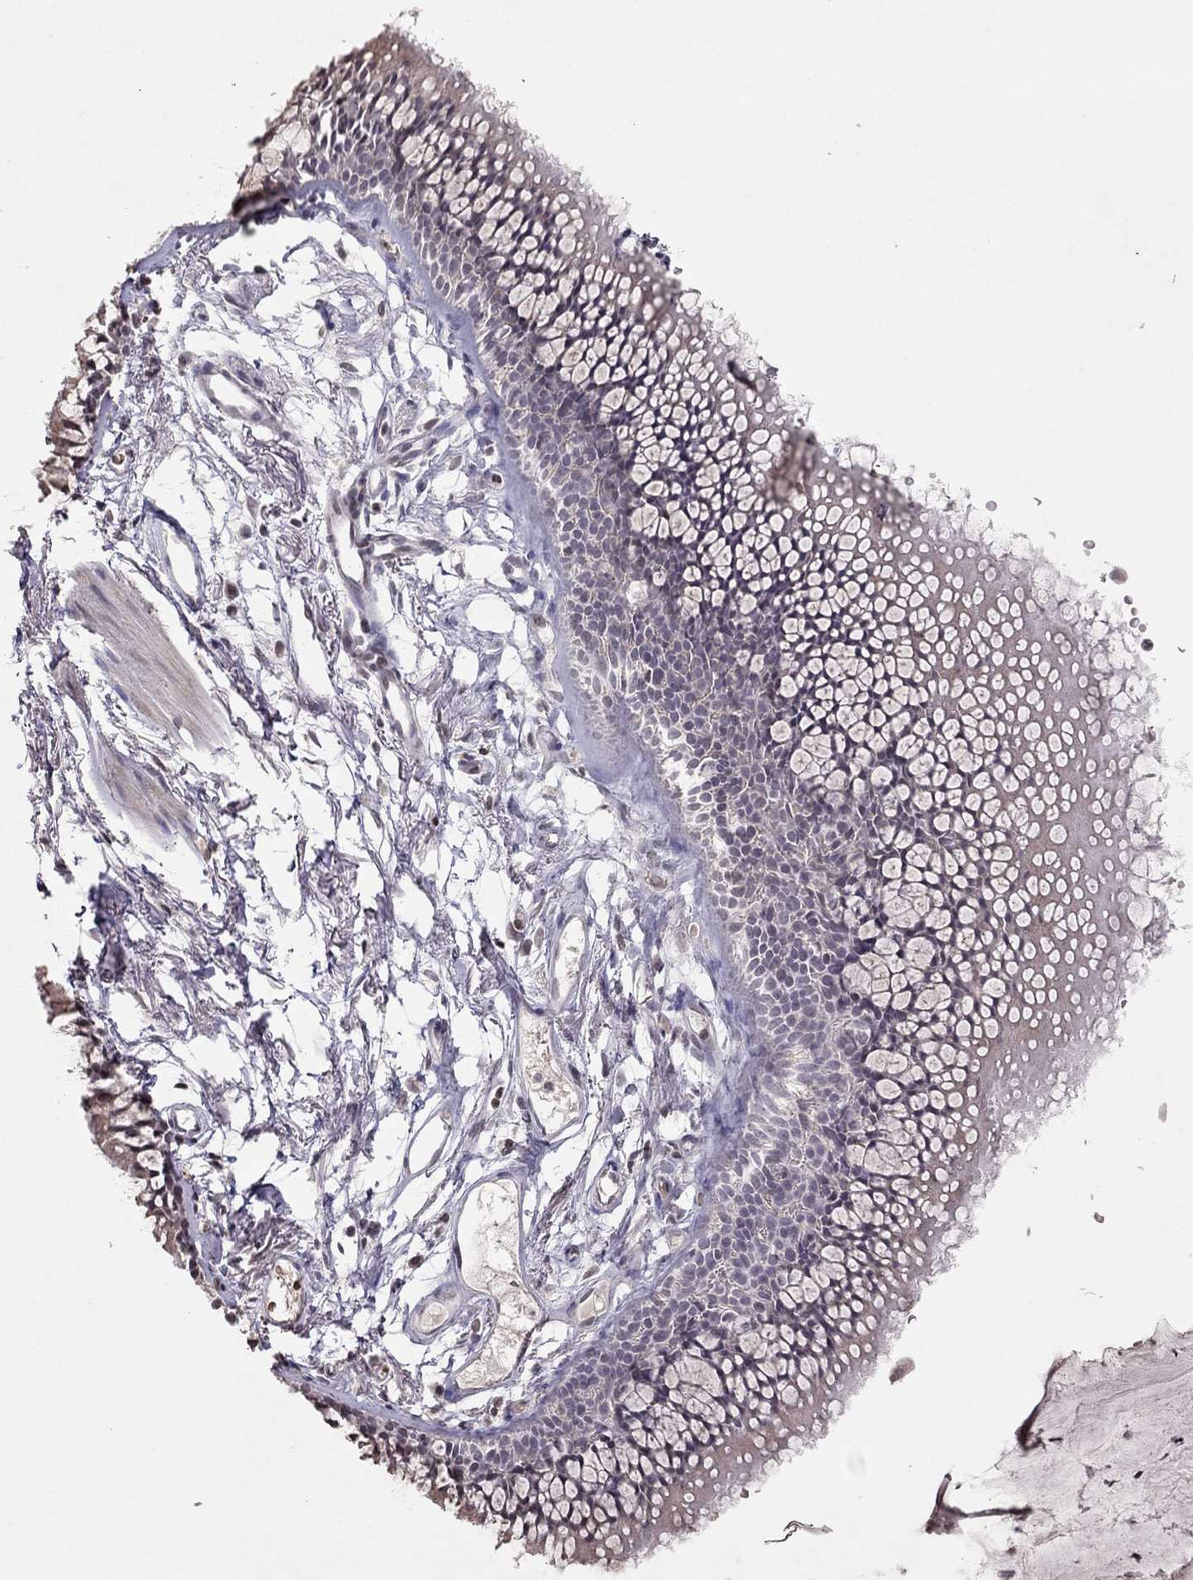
{"staining": {"intensity": "negative", "quantity": "none", "location": "none"}, "tissue": "soft tissue", "cell_type": "Fibroblasts", "image_type": "normal", "snomed": [{"axis": "morphology", "description": "Normal tissue, NOS"}, {"axis": "topography", "description": "Cartilage tissue"}, {"axis": "topography", "description": "Bronchus"}], "caption": "DAB immunohistochemical staining of unremarkable human soft tissue reveals no significant expression in fibroblasts.", "gene": "TSHB", "patient": {"sex": "female", "age": 79}}